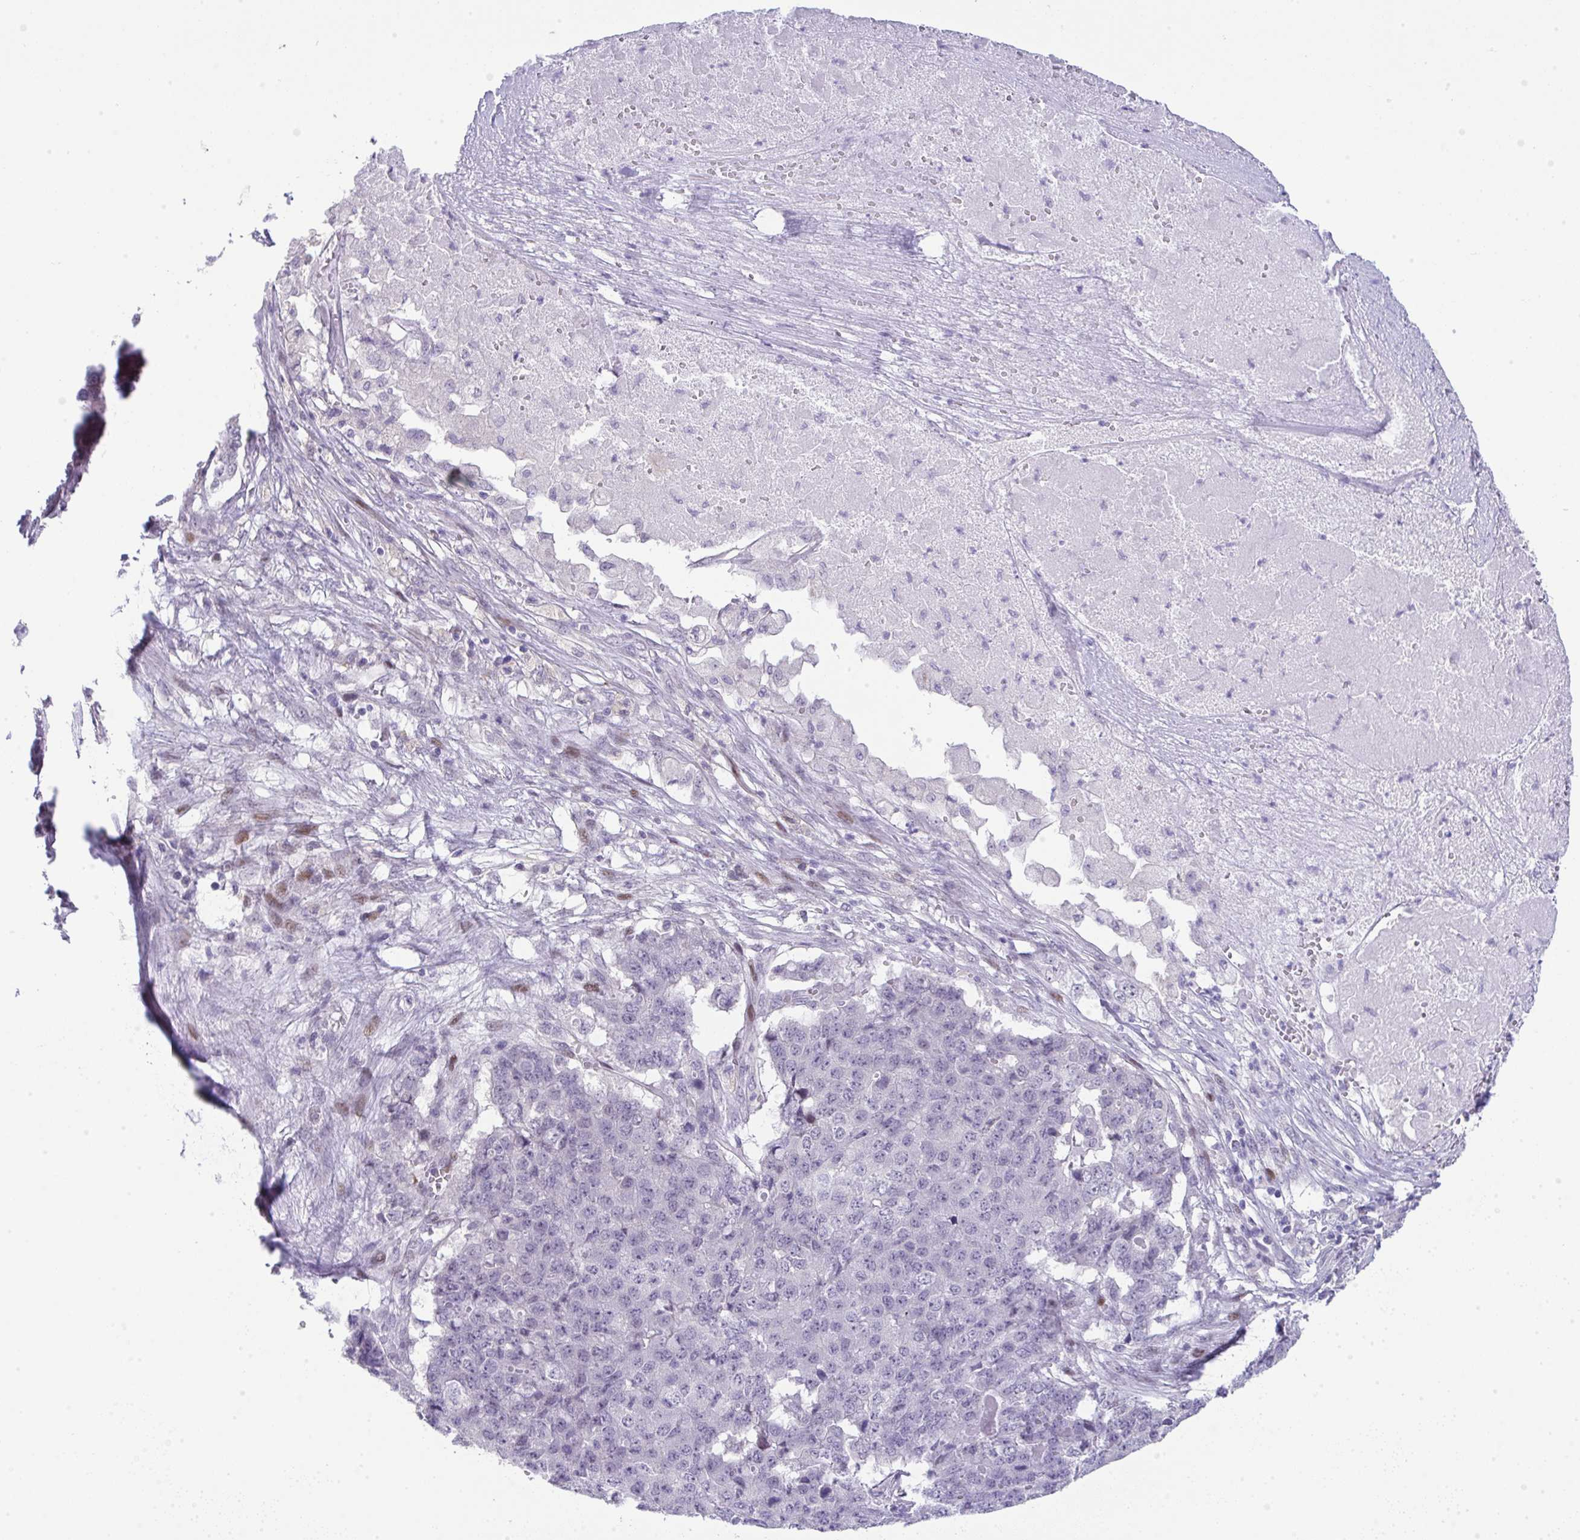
{"staining": {"intensity": "moderate", "quantity": "<25%", "location": "nuclear"}, "tissue": "pancreatic cancer", "cell_type": "Tumor cells", "image_type": "cancer", "snomed": [{"axis": "morphology", "description": "Adenocarcinoma, NOS"}, {"axis": "topography", "description": "Pancreas"}], "caption": "The immunohistochemical stain labels moderate nuclear expression in tumor cells of pancreatic adenocarcinoma tissue.", "gene": "GALNT16", "patient": {"sex": "male", "age": 50}}